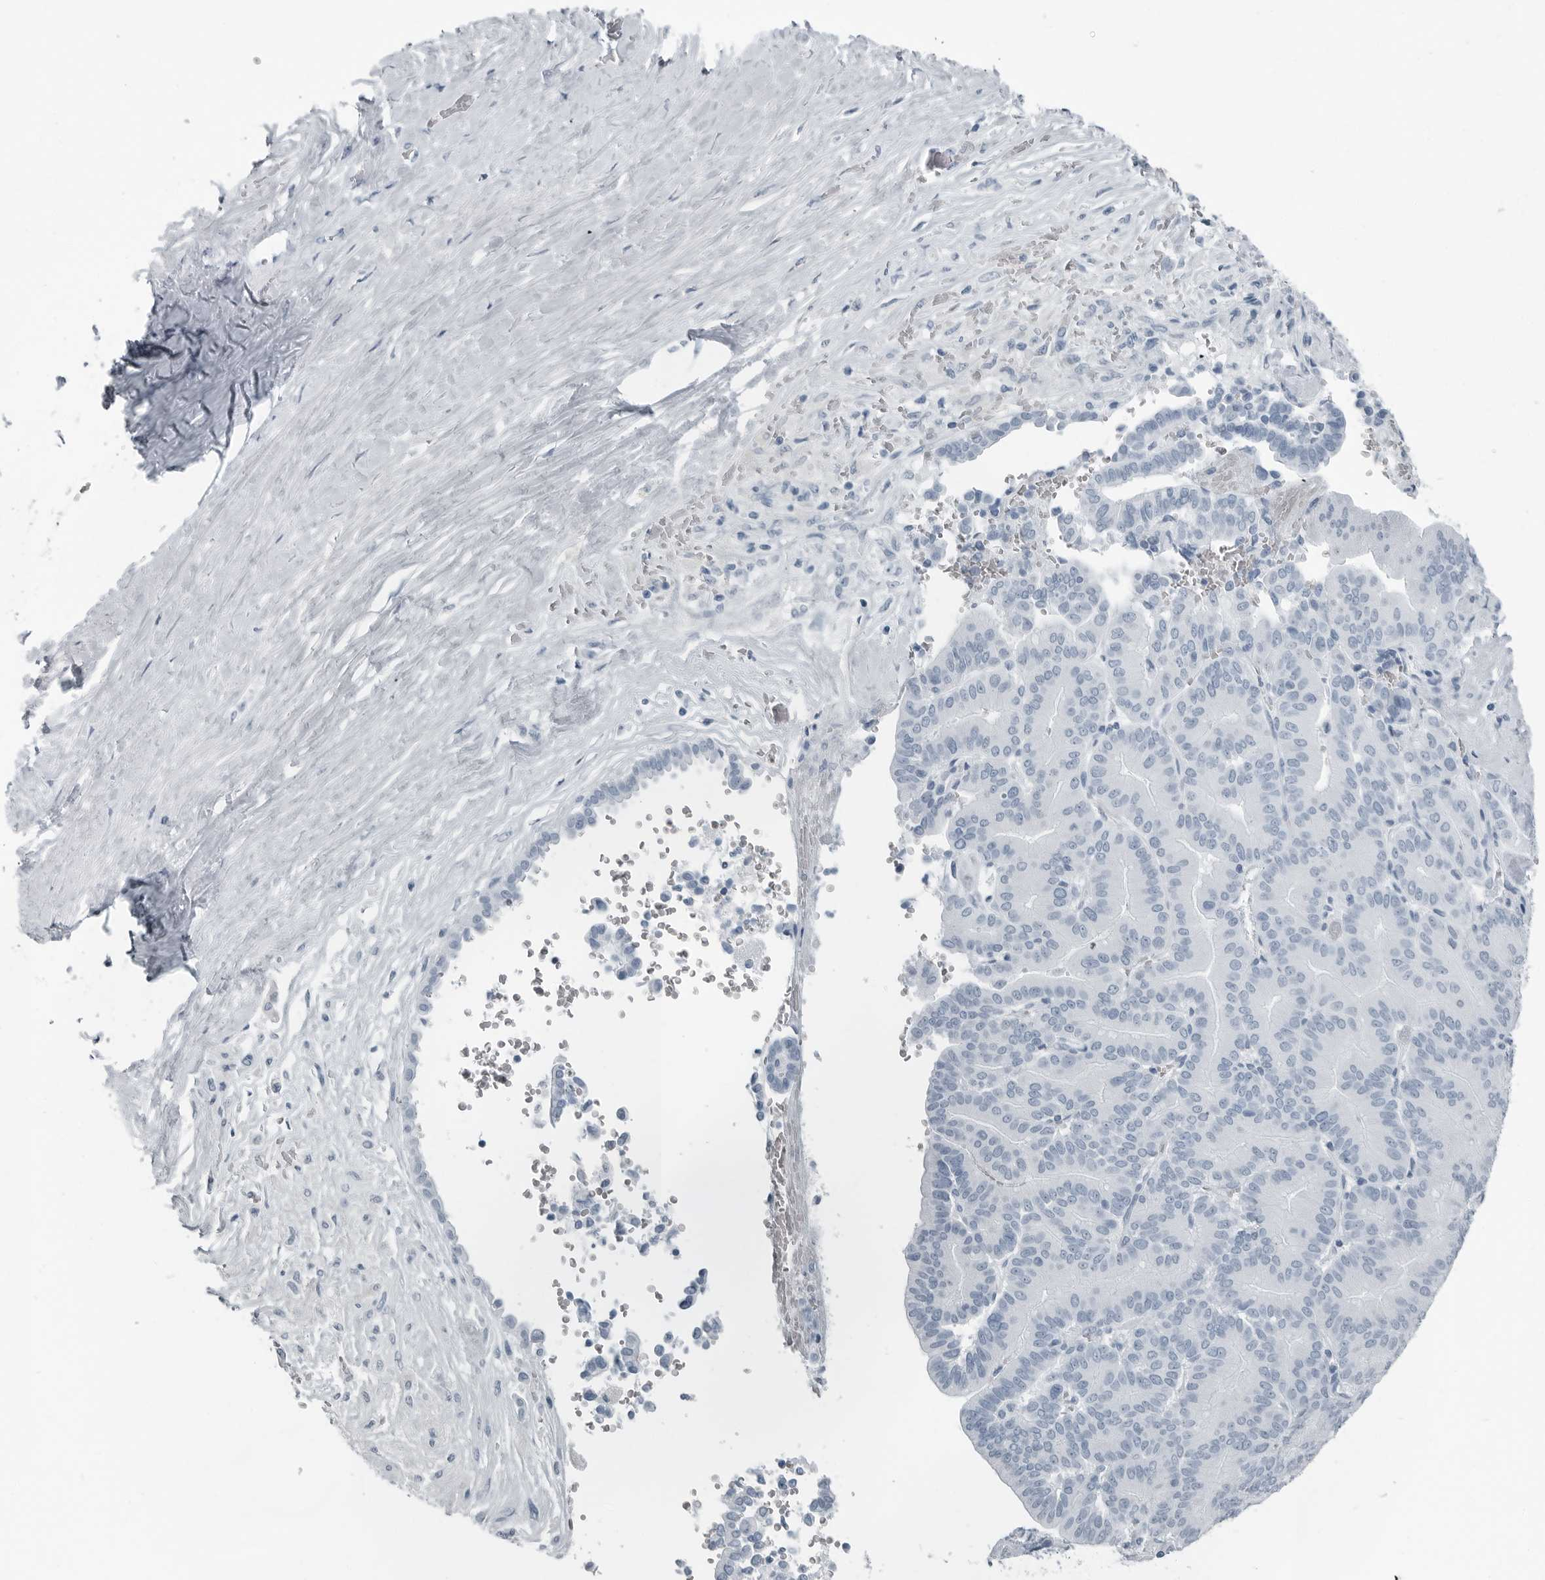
{"staining": {"intensity": "negative", "quantity": "none", "location": "none"}, "tissue": "liver cancer", "cell_type": "Tumor cells", "image_type": "cancer", "snomed": [{"axis": "morphology", "description": "Cholangiocarcinoma"}, {"axis": "topography", "description": "Liver"}], "caption": "This is an immunohistochemistry (IHC) image of human liver cancer (cholangiocarcinoma). There is no expression in tumor cells.", "gene": "FABP6", "patient": {"sex": "female", "age": 75}}